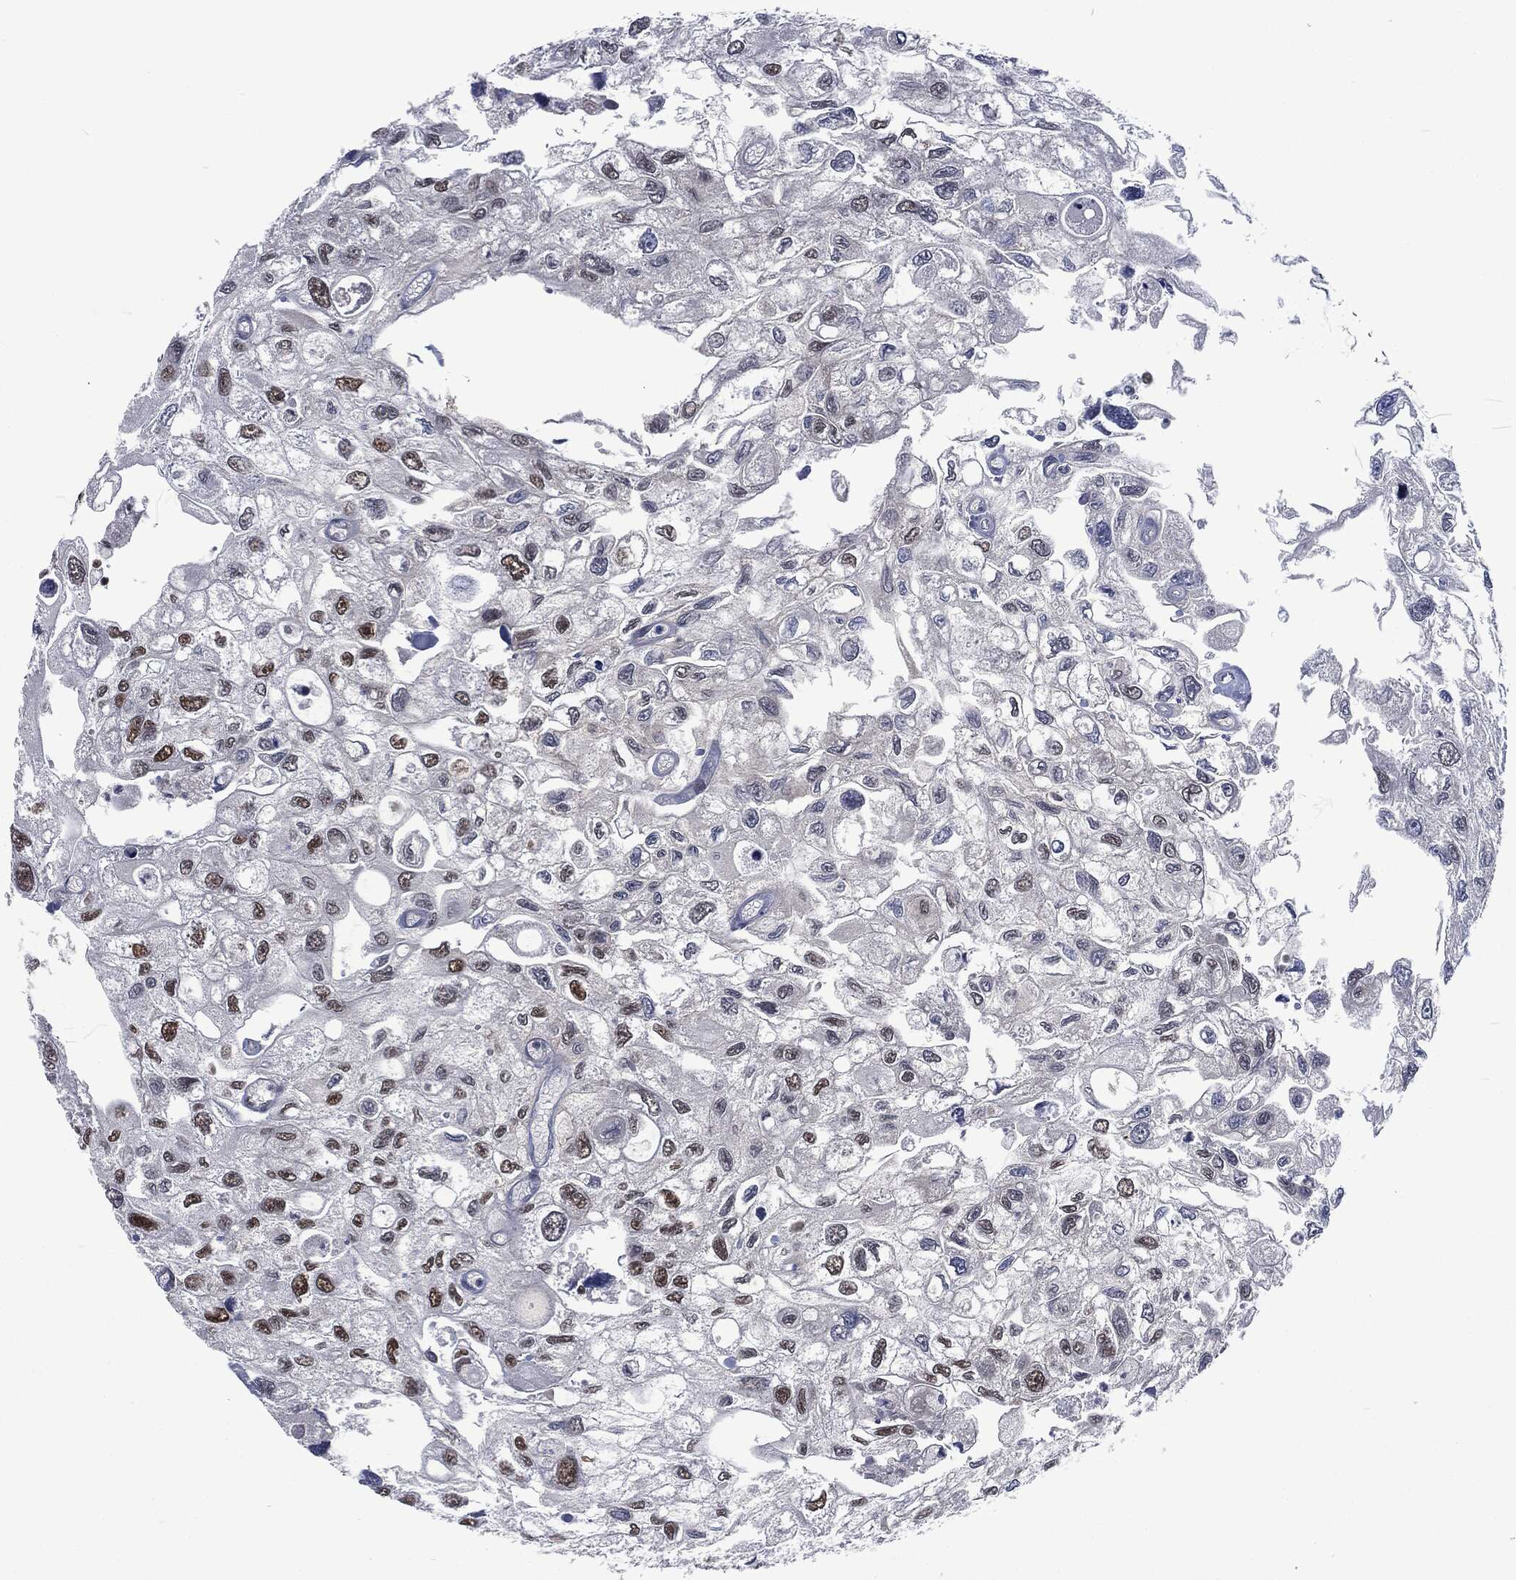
{"staining": {"intensity": "strong", "quantity": "<25%", "location": "nuclear"}, "tissue": "urothelial cancer", "cell_type": "Tumor cells", "image_type": "cancer", "snomed": [{"axis": "morphology", "description": "Urothelial carcinoma, High grade"}, {"axis": "topography", "description": "Urinary bladder"}], "caption": "An immunohistochemistry photomicrograph of neoplastic tissue is shown. Protein staining in brown labels strong nuclear positivity in high-grade urothelial carcinoma within tumor cells. Immunohistochemistry (ihc) stains the protein in brown and the nuclei are stained blue.", "gene": "DCPS", "patient": {"sex": "male", "age": 59}}